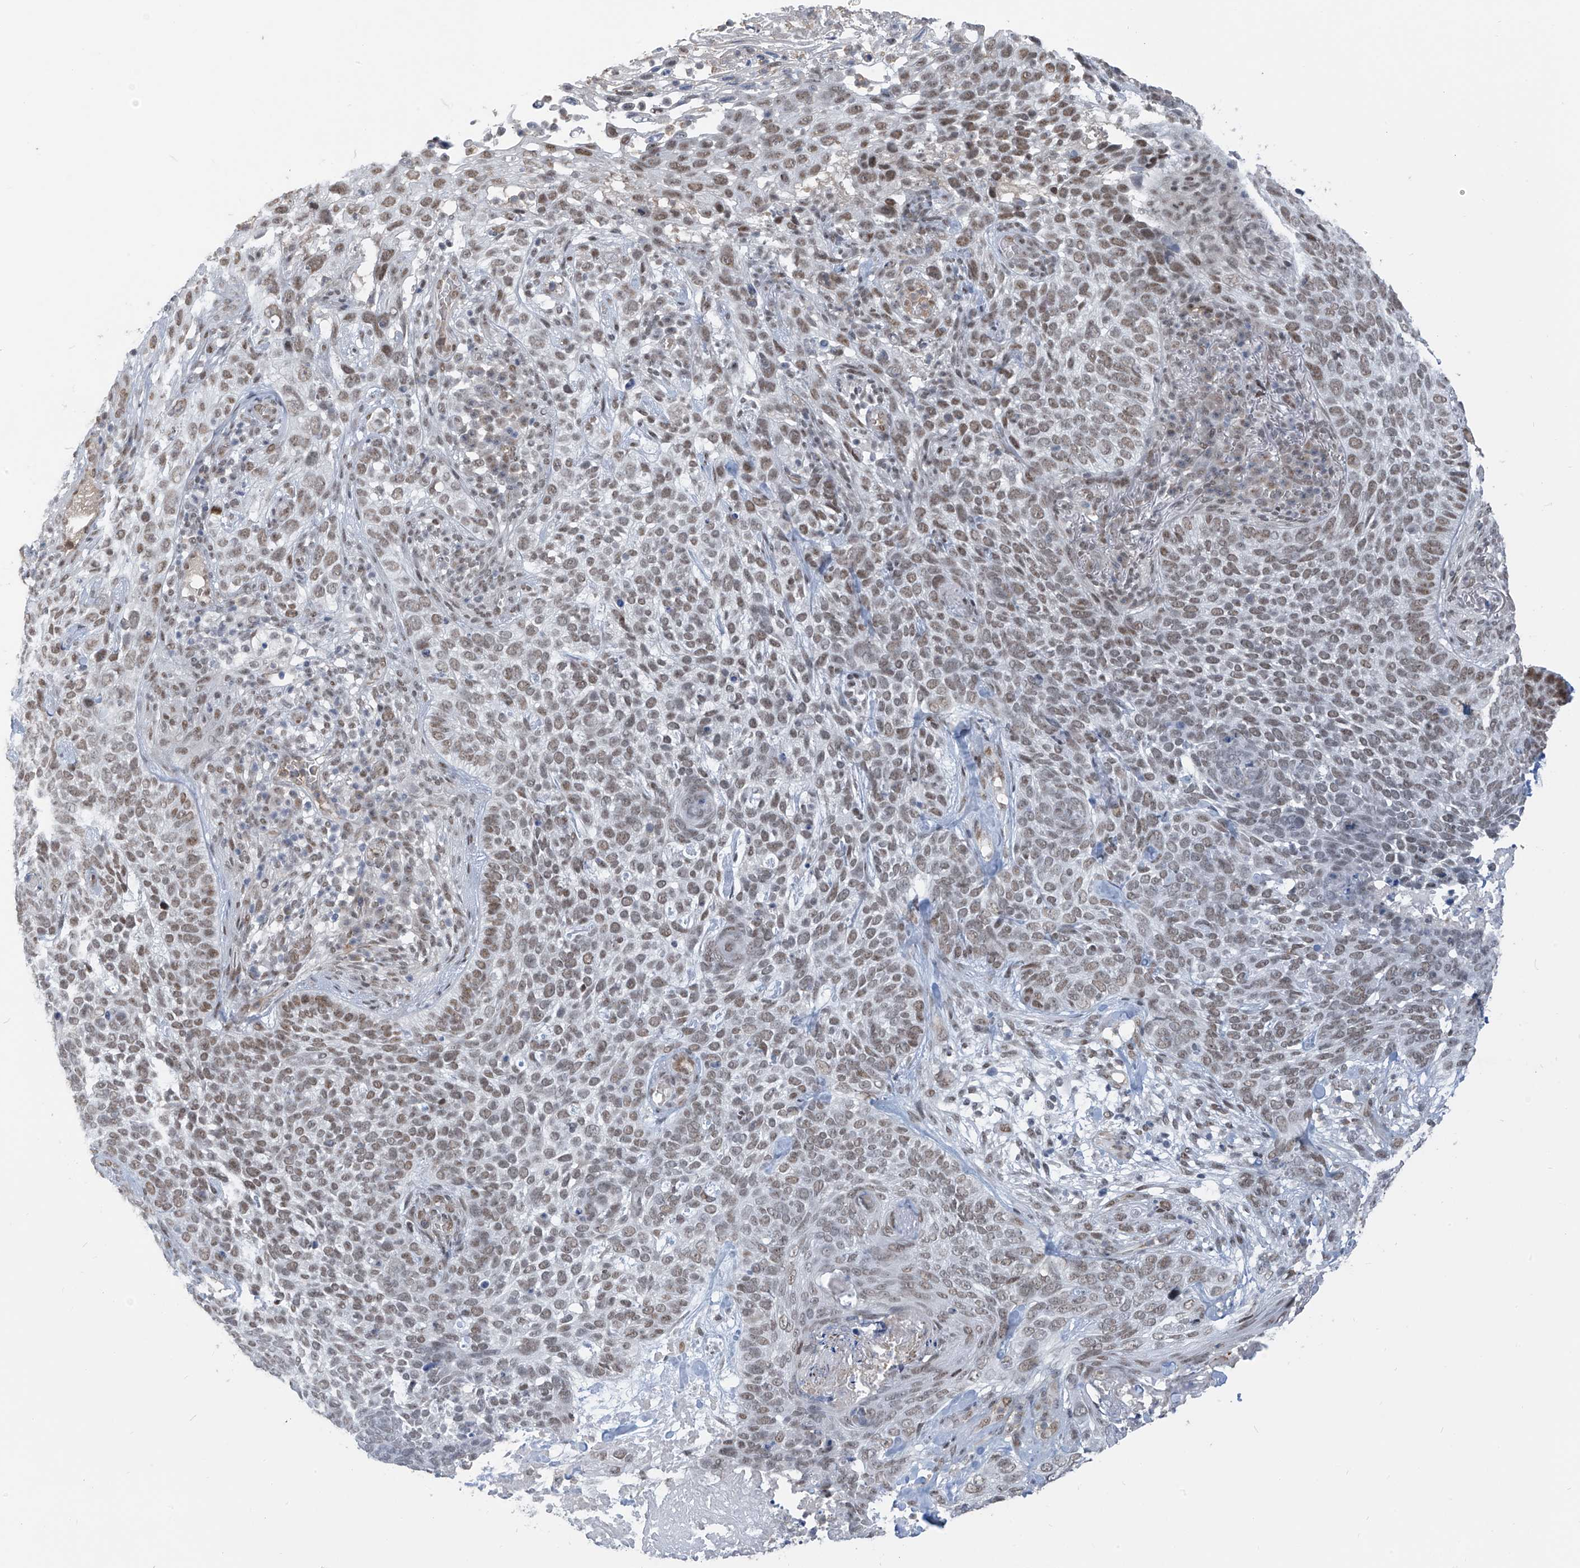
{"staining": {"intensity": "moderate", "quantity": ">75%", "location": "nuclear"}, "tissue": "skin cancer", "cell_type": "Tumor cells", "image_type": "cancer", "snomed": [{"axis": "morphology", "description": "Basal cell carcinoma"}, {"axis": "topography", "description": "Skin"}], "caption": "IHC (DAB (3,3'-diaminobenzidine)) staining of skin cancer displays moderate nuclear protein positivity in about >75% of tumor cells.", "gene": "MCM9", "patient": {"sex": "female", "age": 64}}